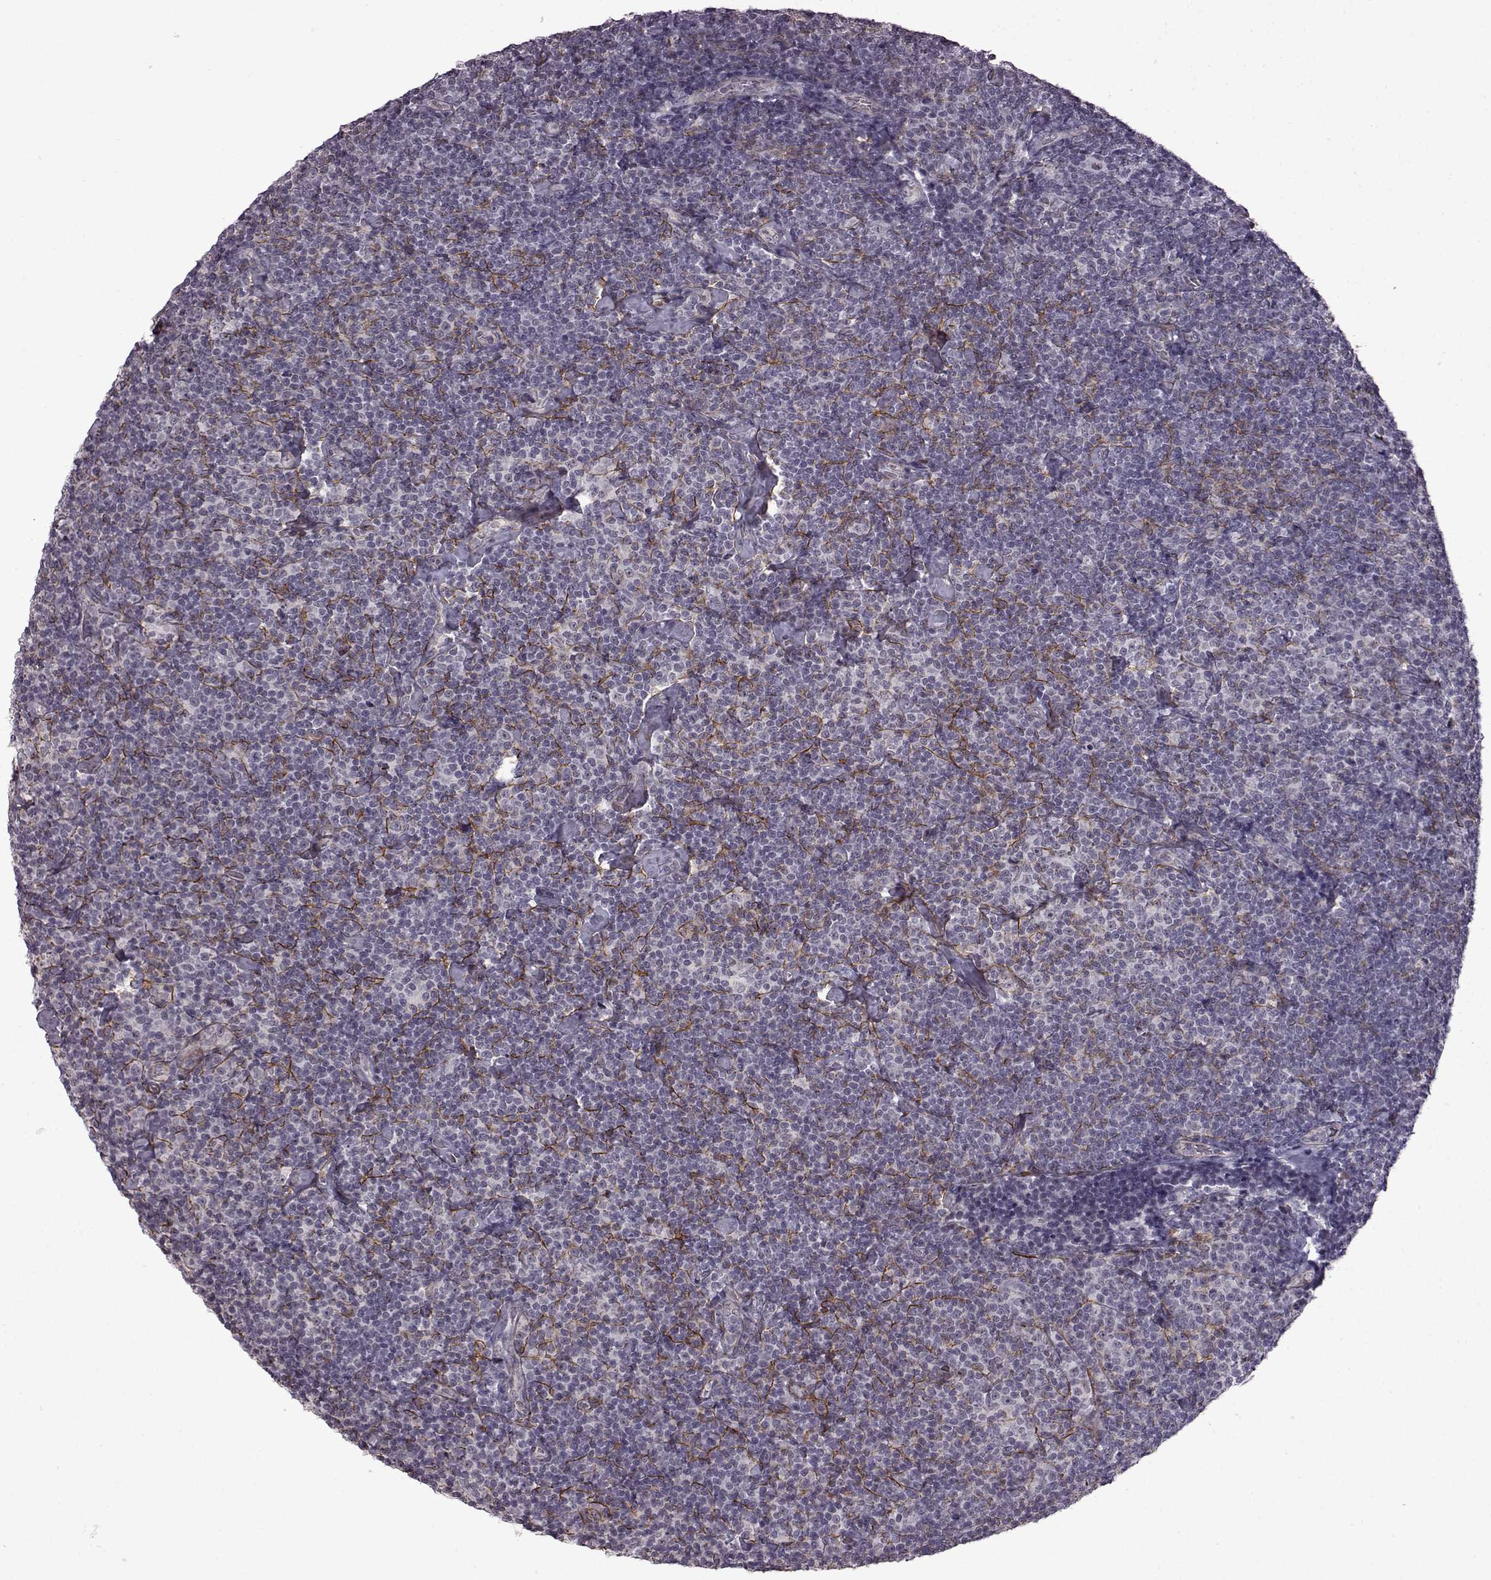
{"staining": {"intensity": "negative", "quantity": "none", "location": "none"}, "tissue": "lymphoma", "cell_type": "Tumor cells", "image_type": "cancer", "snomed": [{"axis": "morphology", "description": "Malignant lymphoma, non-Hodgkin's type, Low grade"}, {"axis": "topography", "description": "Lymph node"}], "caption": "A high-resolution histopathology image shows IHC staining of lymphoma, which demonstrates no significant positivity in tumor cells.", "gene": "SYNPO2", "patient": {"sex": "male", "age": 81}}